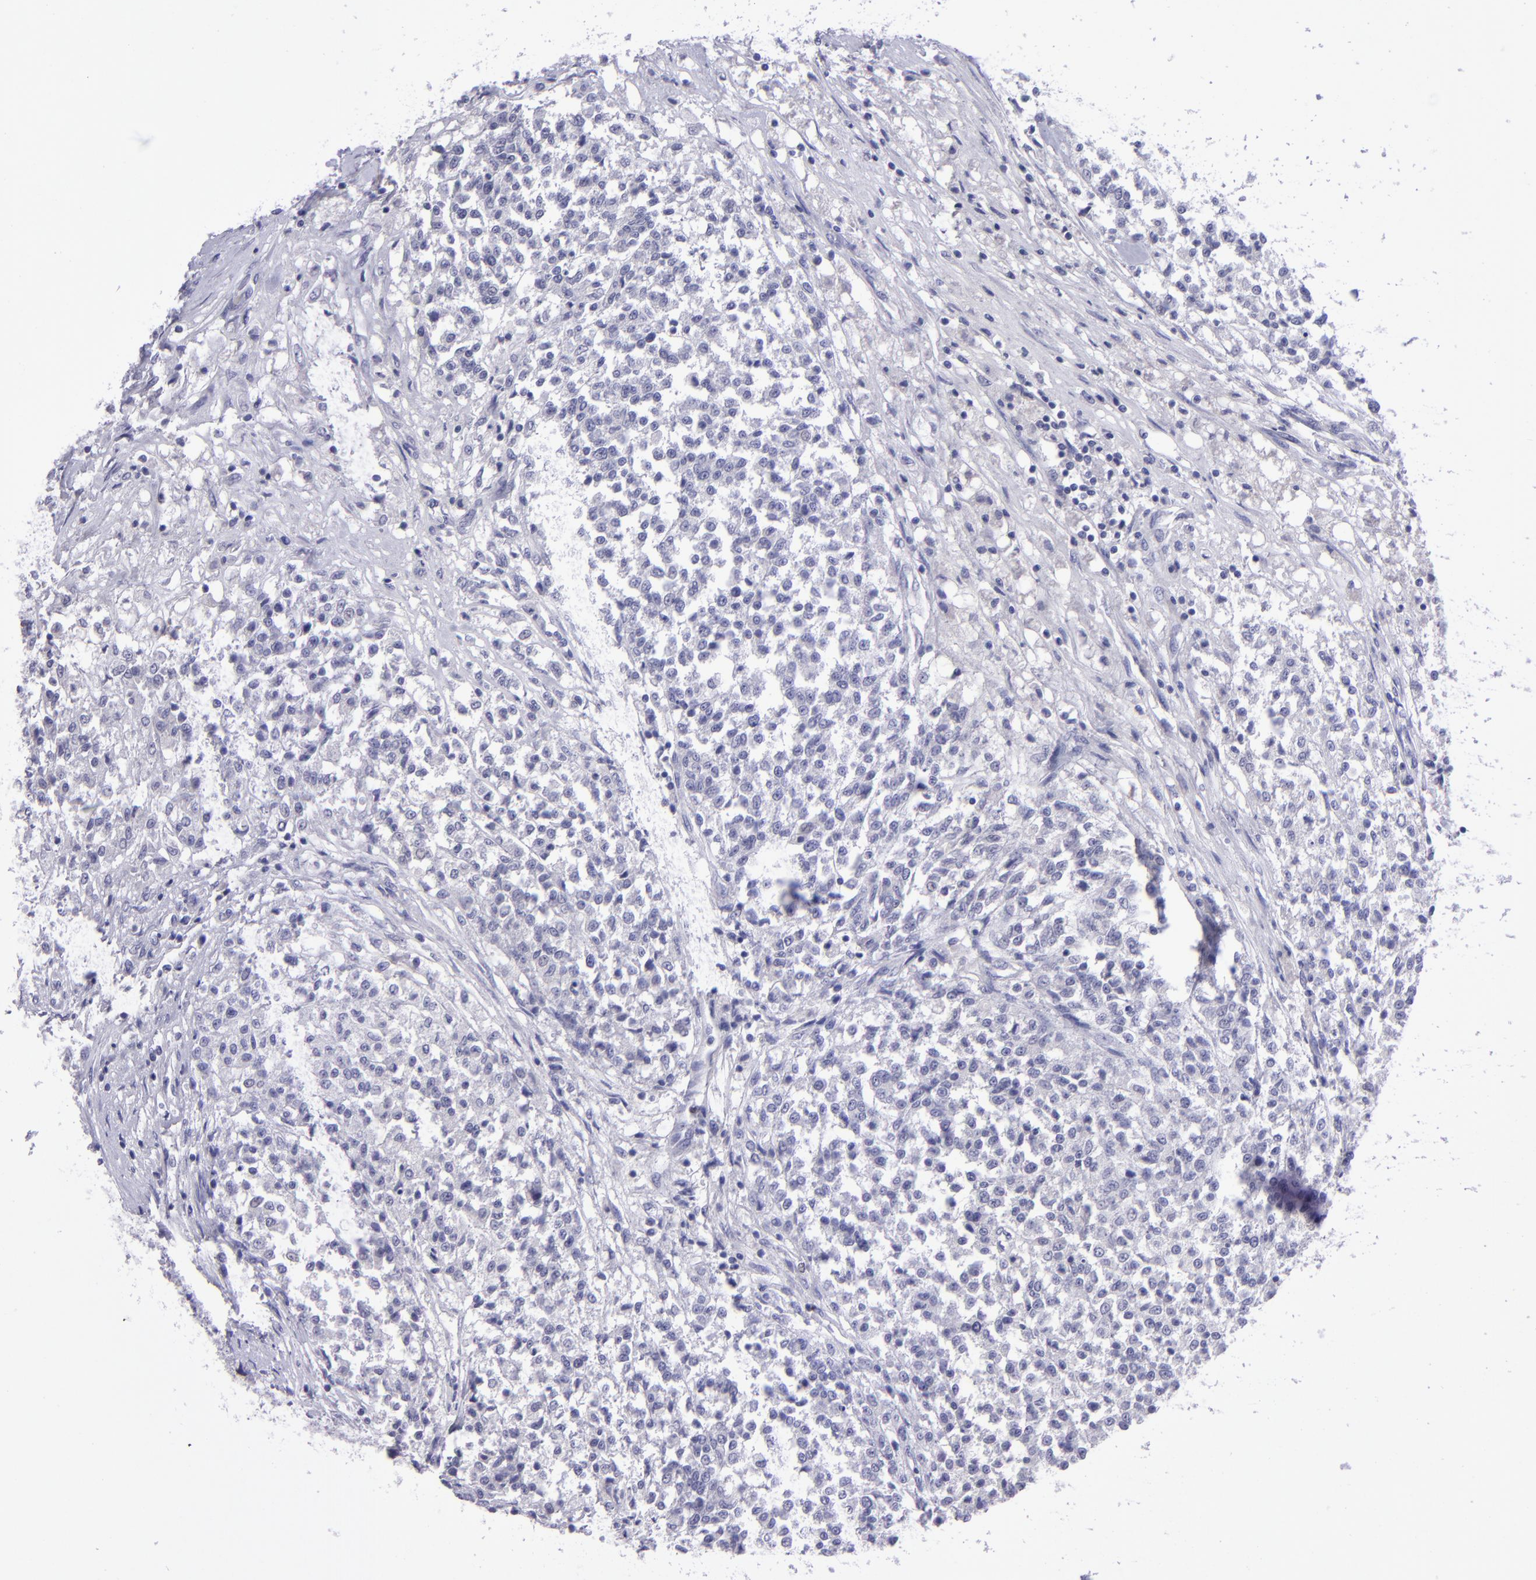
{"staining": {"intensity": "negative", "quantity": "none", "location": "none"}, "tissue": "testis cancer", "cell_type": "Tumor cells", "image_type": "cancer", "snomed": [{"axis": "morphology", "description": "Seminoma, NOS"}, {"axis": "topography", "description": "Testis"}], "caption": "Testis cancer was stained to show a protein in brown. There is no significant expression in tumor cells.", "gene": "POU2F2", "patient": {"sex": "male", "age": 59}}